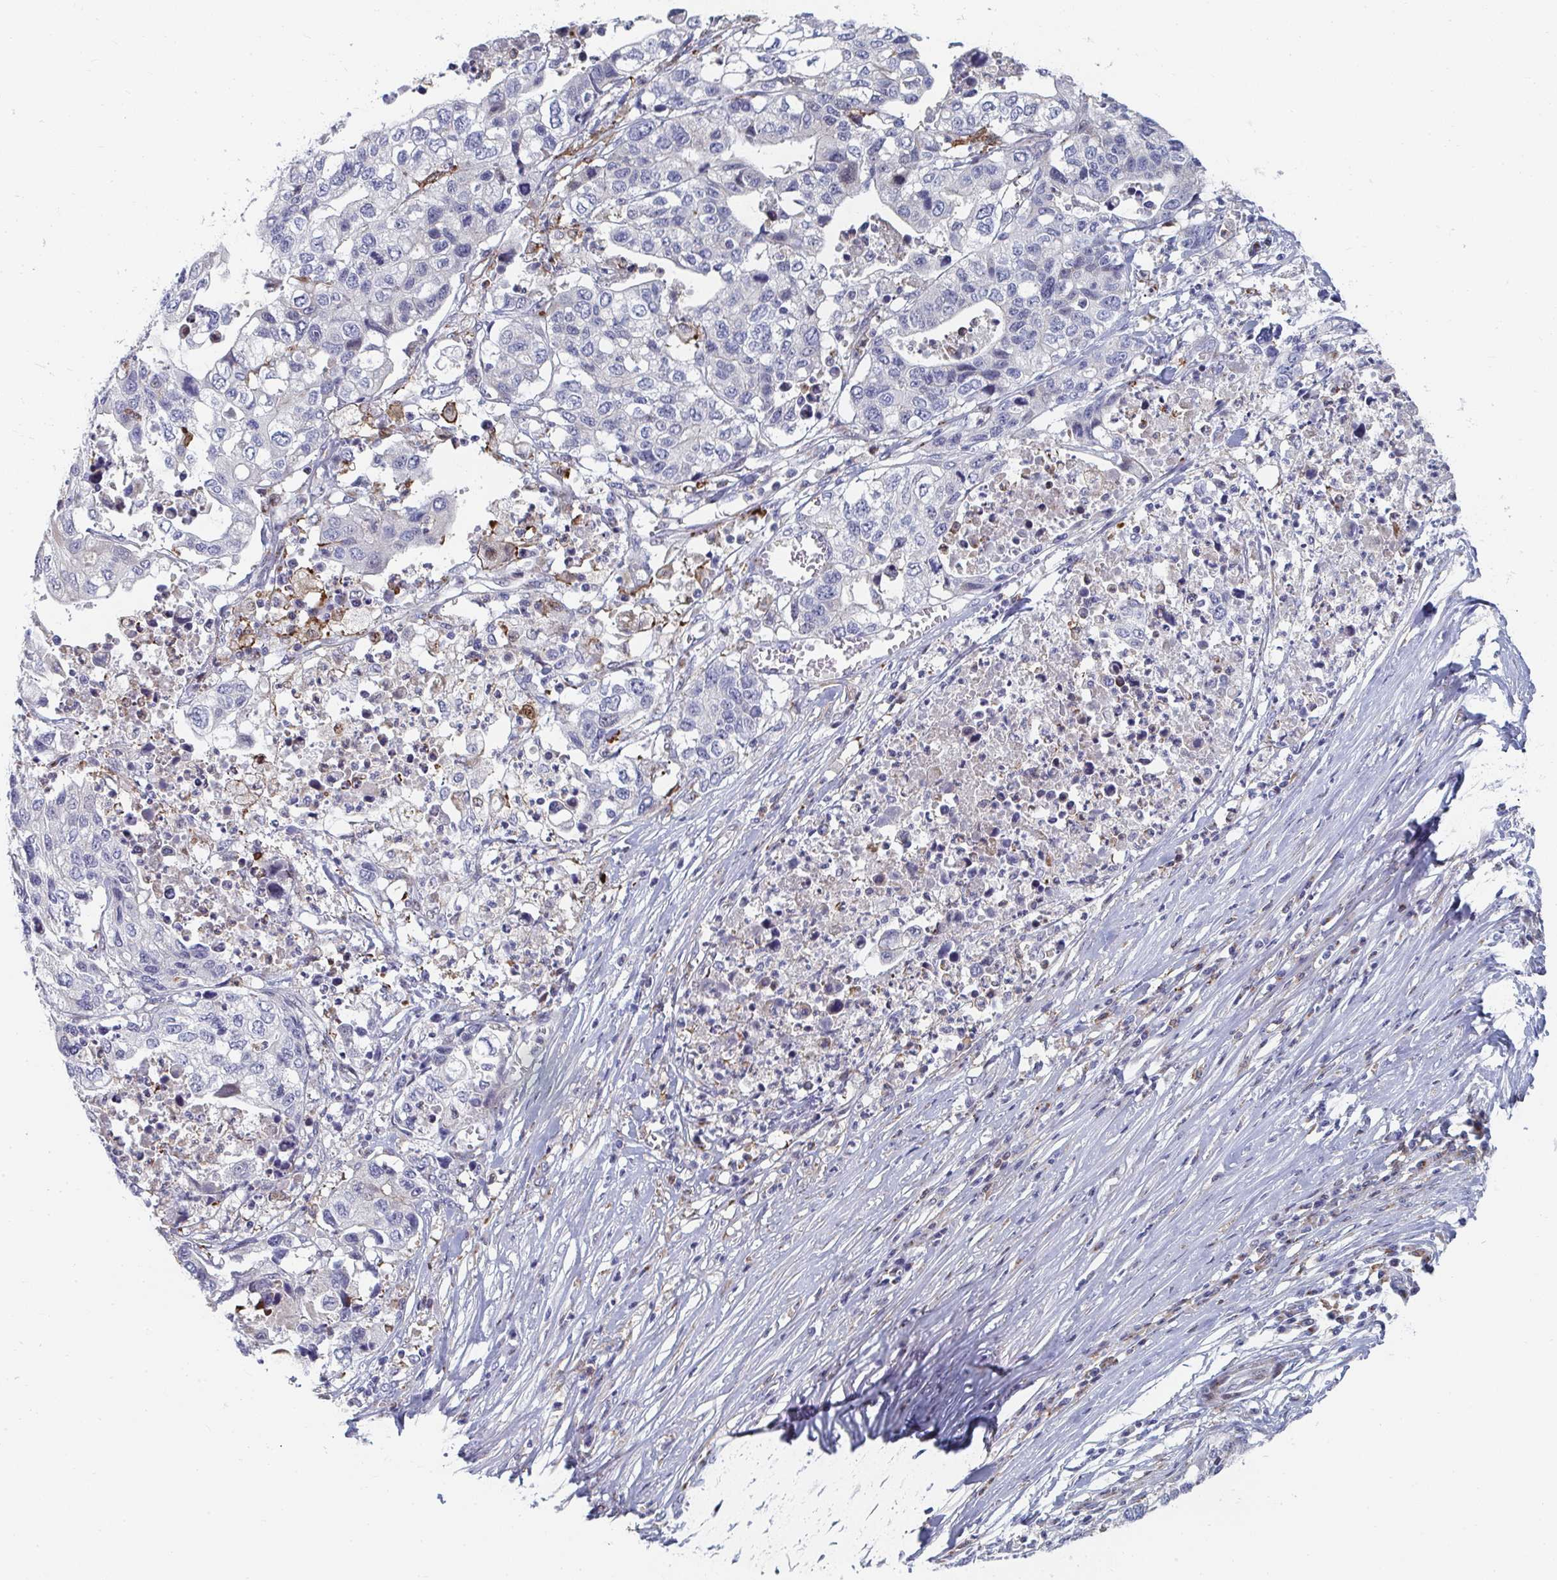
{"staining": {"intensity": "weak", "quantity": "<25%", "location": "cytoplasmic/membranous"}, "tissue": "stomach cancer", "cell_type": "Tumor cells", "image_type": "cancer", "snomed": [{"axis": "morphology", "description": "Adenocarcinoma, NOS"}, {"axis": "topography", "description": "Stomach, upper"}], "caption": "Immunohistochemistry micrograph of human adenocarcinoma (stomach) stained for a protein (brown), which displays no expression in tumor cells.", "gene": "PSMG1", "patient": {"sex": "female", "age": 67}}